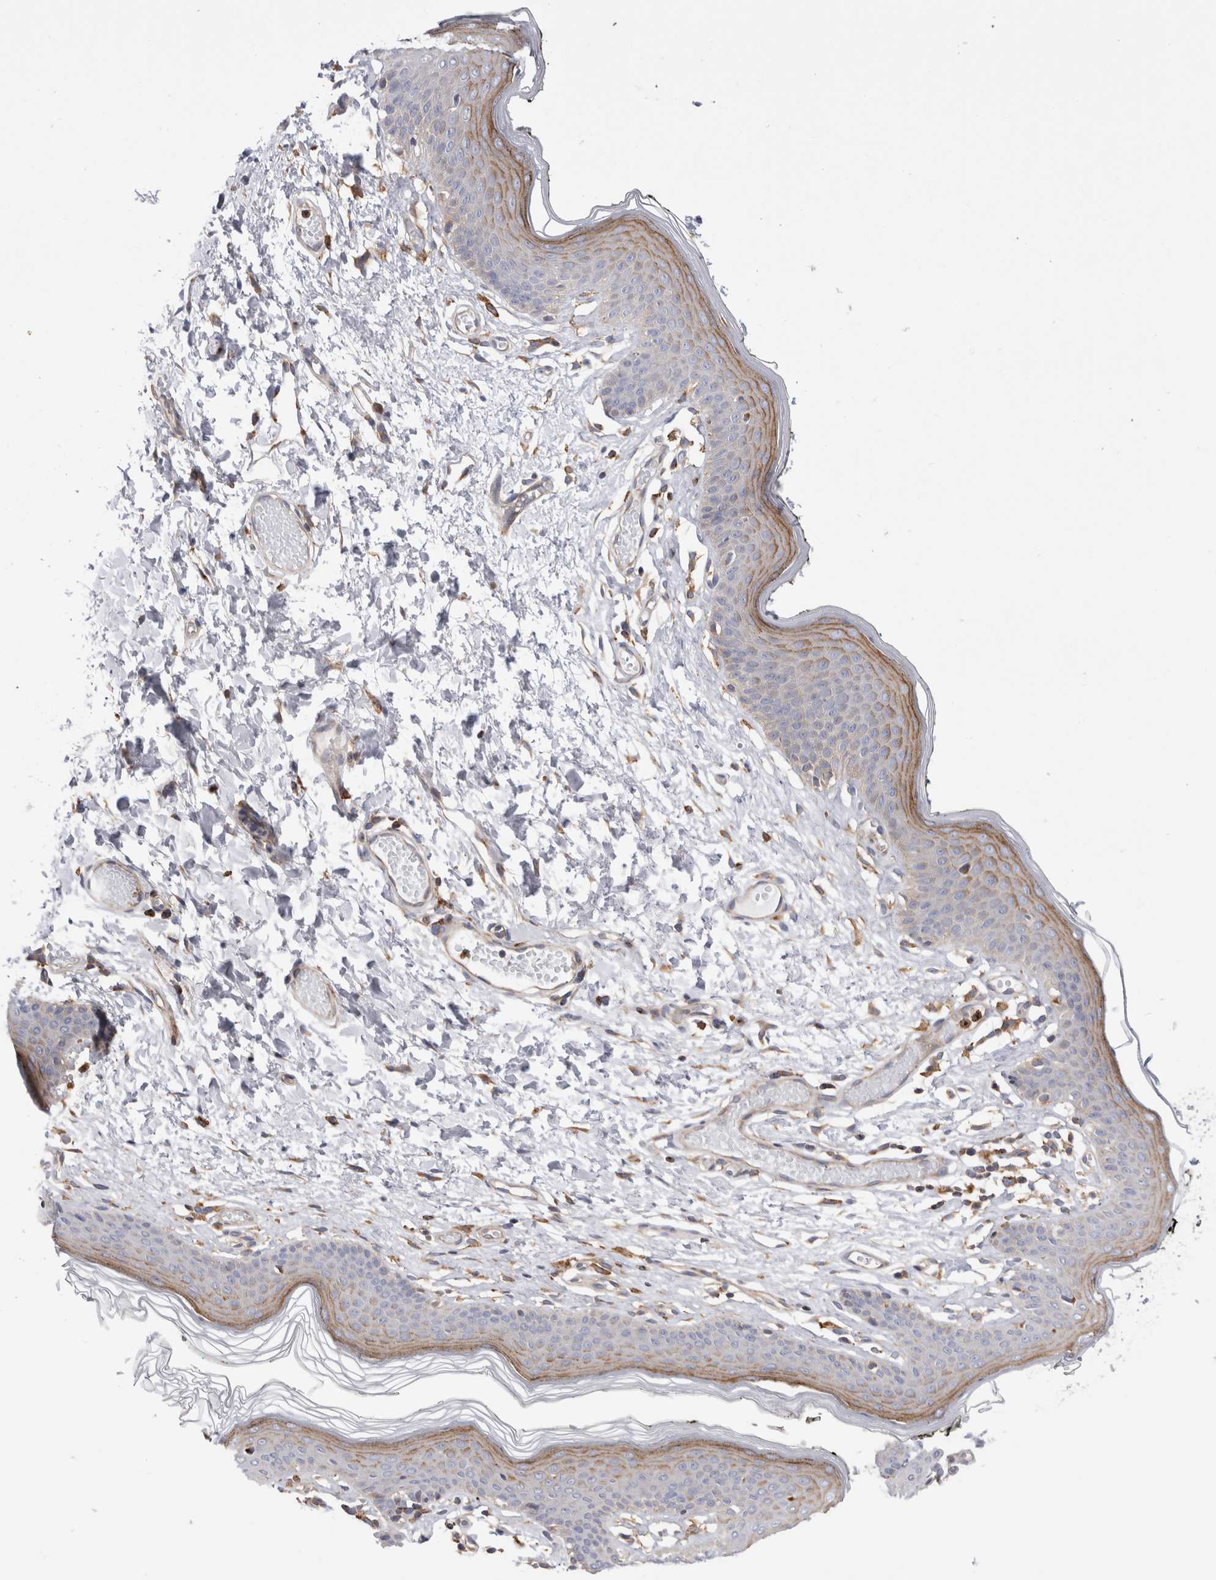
{"staining": {"intensity": "moderate", "quantity": "25%-75%", "location": "cytoplasmic/membranous"}, "tissue": "skin", "cell_type": "Epidermal cells", "image_type": "normal", "snomed": [{"axis": "morphology", "description": "Normal tissue, NOS"}, {"axis": "morphology", "description": "Inflammation, NOS"}, {"axis": "topography", "description": "Vulva"}], "caption": "Protein staining by immunohistochemistry exhibits moderate cytoplasmic/membranous staining in approximately 25%-75% of epidermal cells in benign skin.", "gene": "RAB11FIP1", "patient": {"sex": "female", "age": 84}}